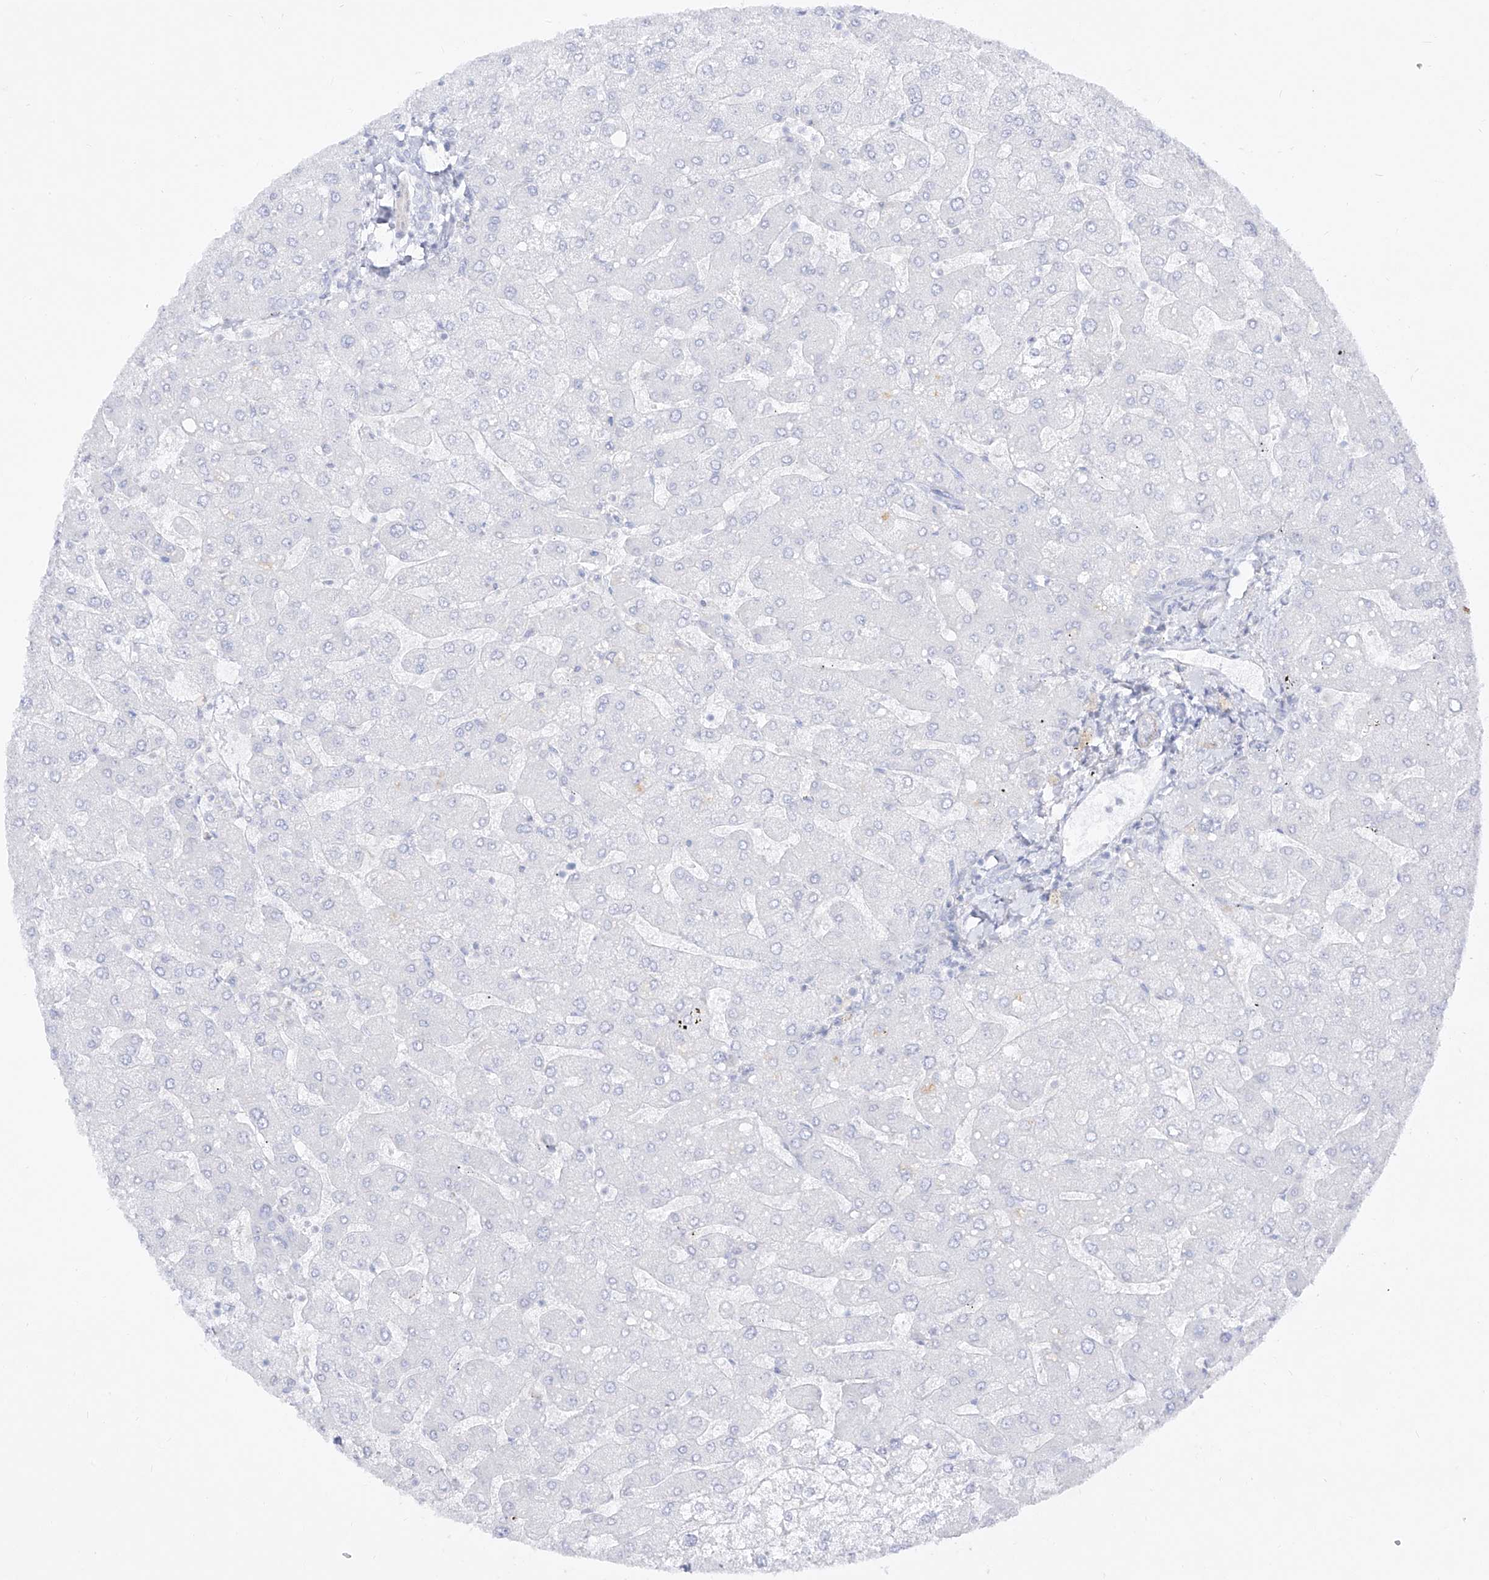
{"staining": {"intensity": "negative", "quantity": "none", "location": "none"}, "tissue": "liver", "cell_type": "Cholangiocytes", "image_type": "normal", "snomed": [{"axis": "morphology", "description": "Normal tissue, NOS"}, {"axis": "topography", "description": "Liver"}], "caption": "Human liver stained for a protein using immunohistochemistry displays no expression in cholangiocytes.", "gene": "DMKN", "patient": {"sex": "male", "age": 55}}